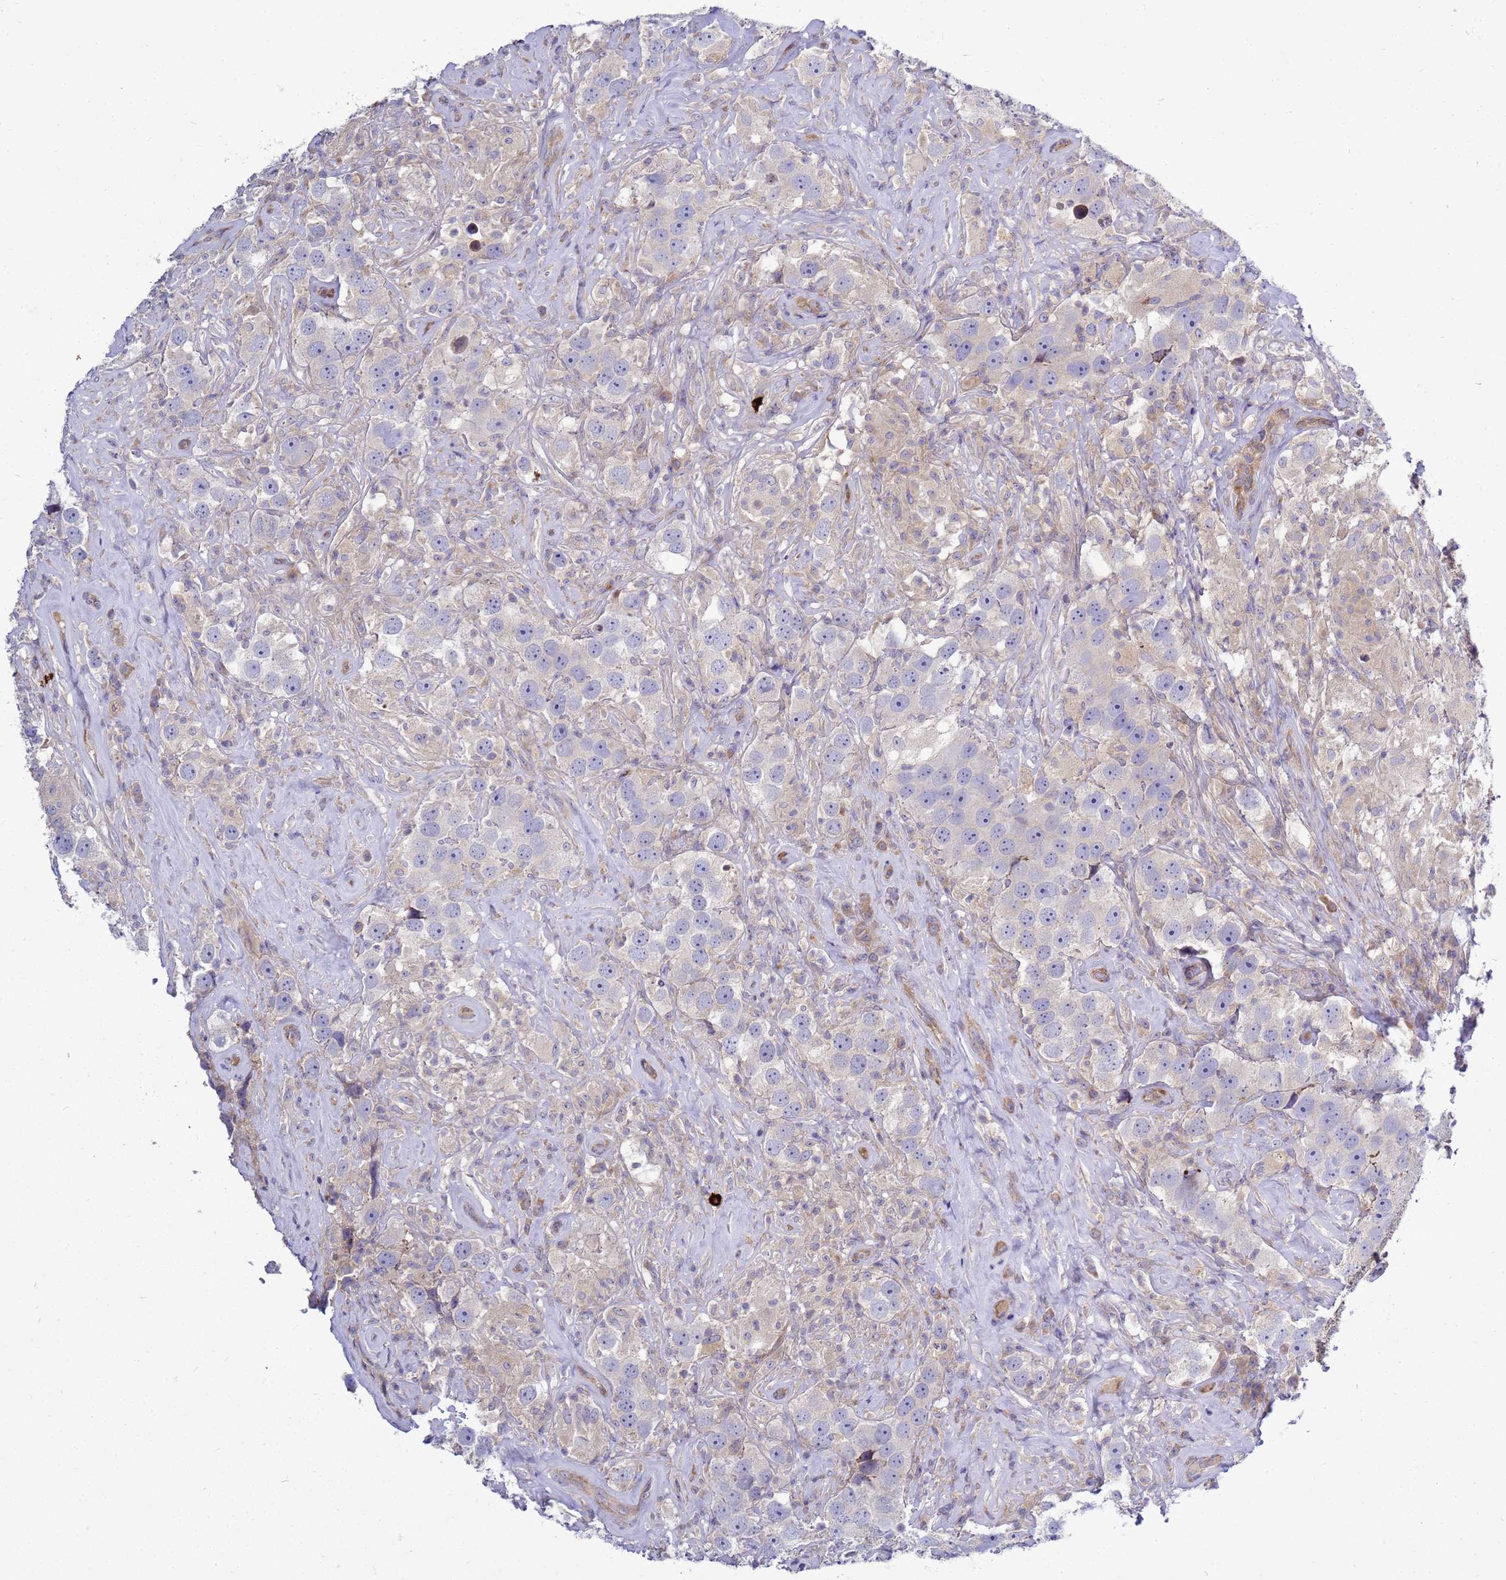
{"staining": {"intensity": "negative", "quantity": "none", "location": "none"}, "tissue": "testis cancer", "cell_type": "Tumor cells", "image_type": "cancer", "snomed": [{"axis": "morphology", "description": "Seminoma, NOS"}, {"axis": "topography", "description": "Testis"}], "caption": "This is a histopathology image of immunohistochemistry (IHC) staining of testis seminoma, which shows no positivity in tumor cells.", "gene": "MON1B", "patient": {"sex": "male", "age": 49}}